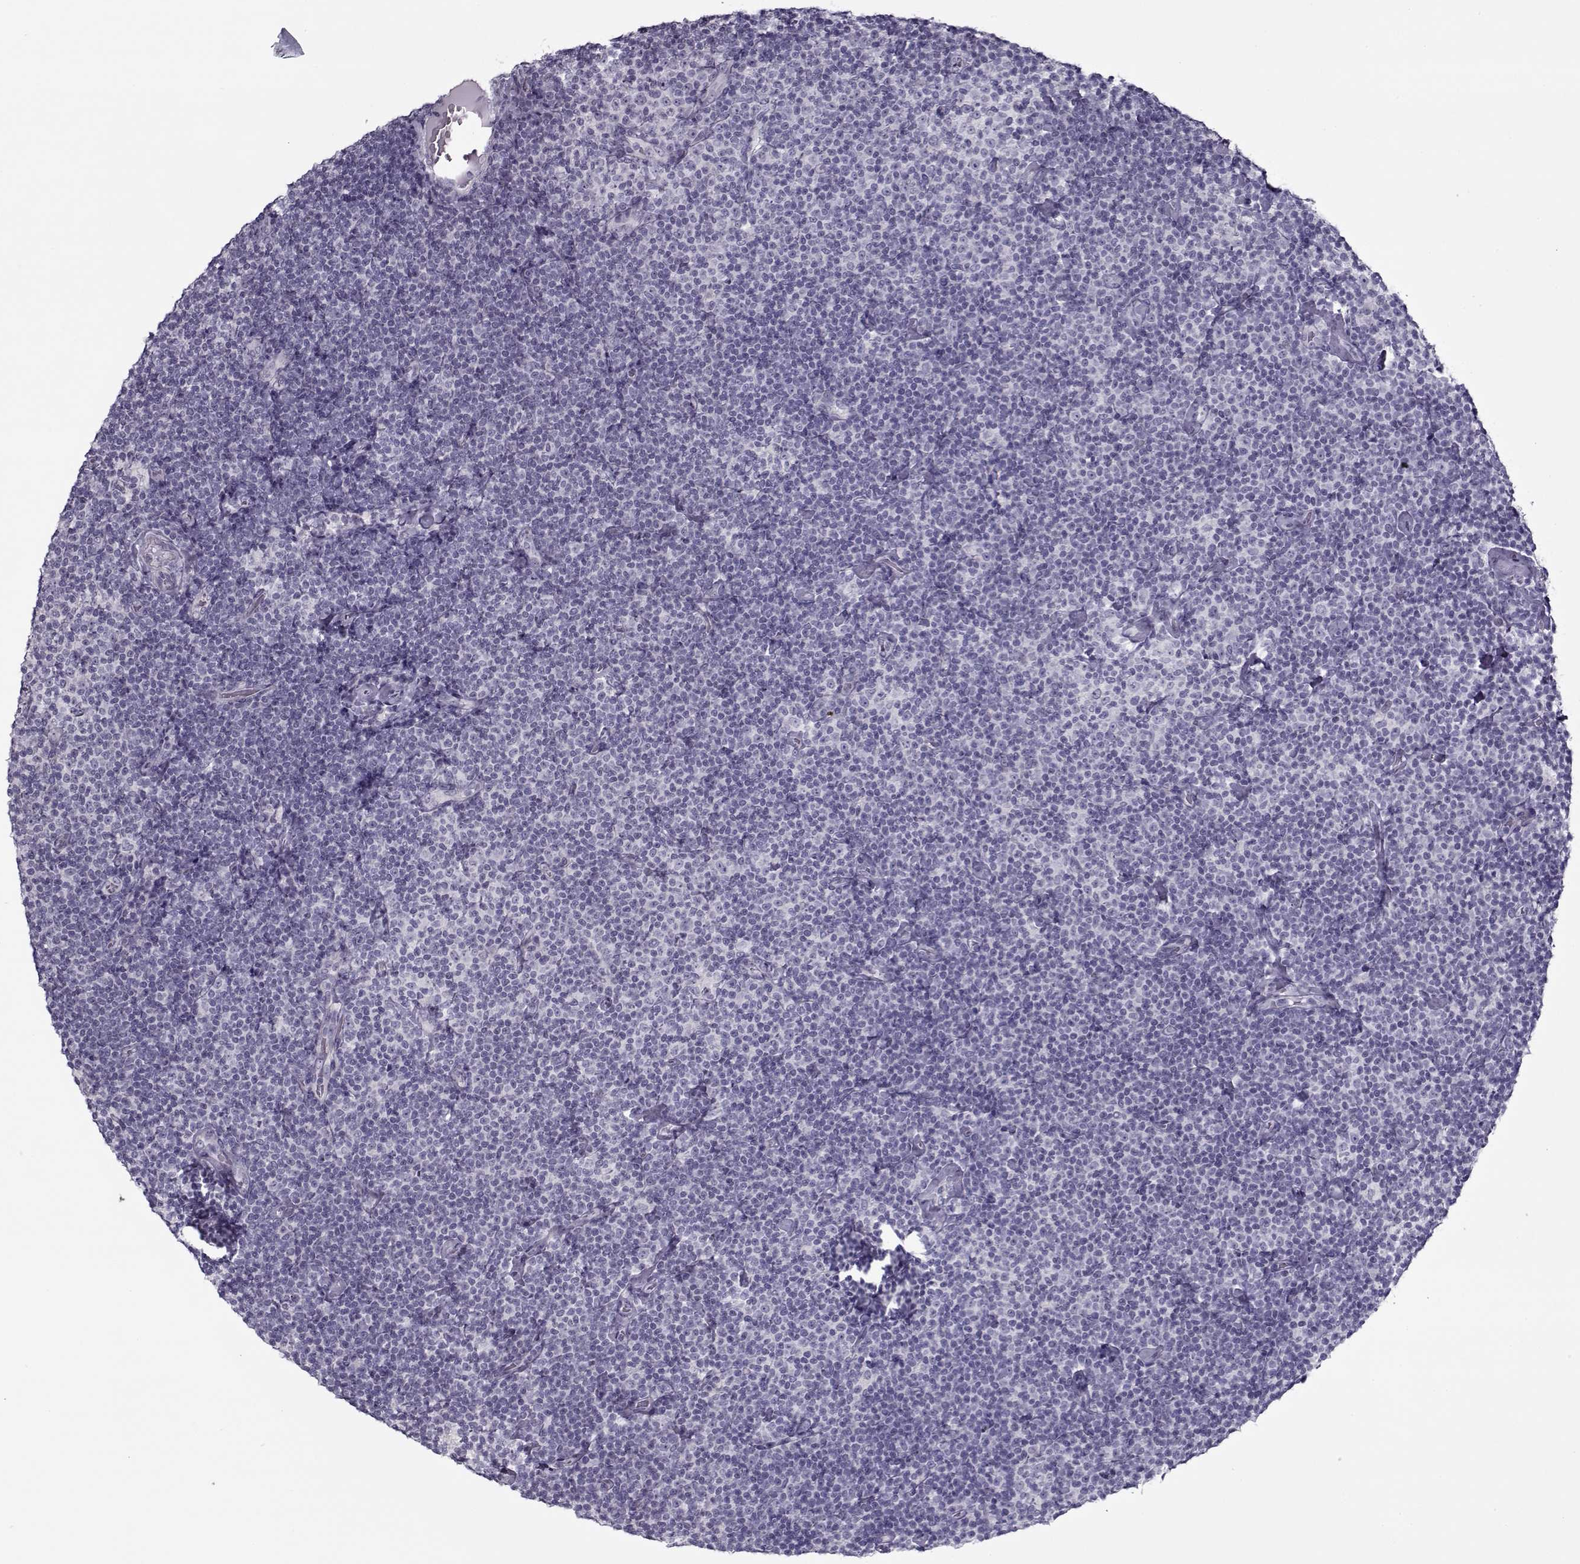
{"staining": {"intensity": "negative", "quantity": "none", "location": "none"}, "tissue": "lymphoma", "cell_type": "Tumor cells", "image_type": "cancer", "snomed": [{"axis": "morphology", "description": "Malignant lymphoma, non-Hodgkin's type, Low grade"}, {"axis": "topography", "description": "Lymph node"}], "caption": "Immunohistochemistry image of neoplastic tissue: human malignant lymphoma, non-Hodgkin's type (low-grade) stained with DAB (3,3'-diaminobenzidine) shows no significant protein expression in tumor cells.", "gene": "CIBAR1", "patient": {"sex": "male", "age": 81}}